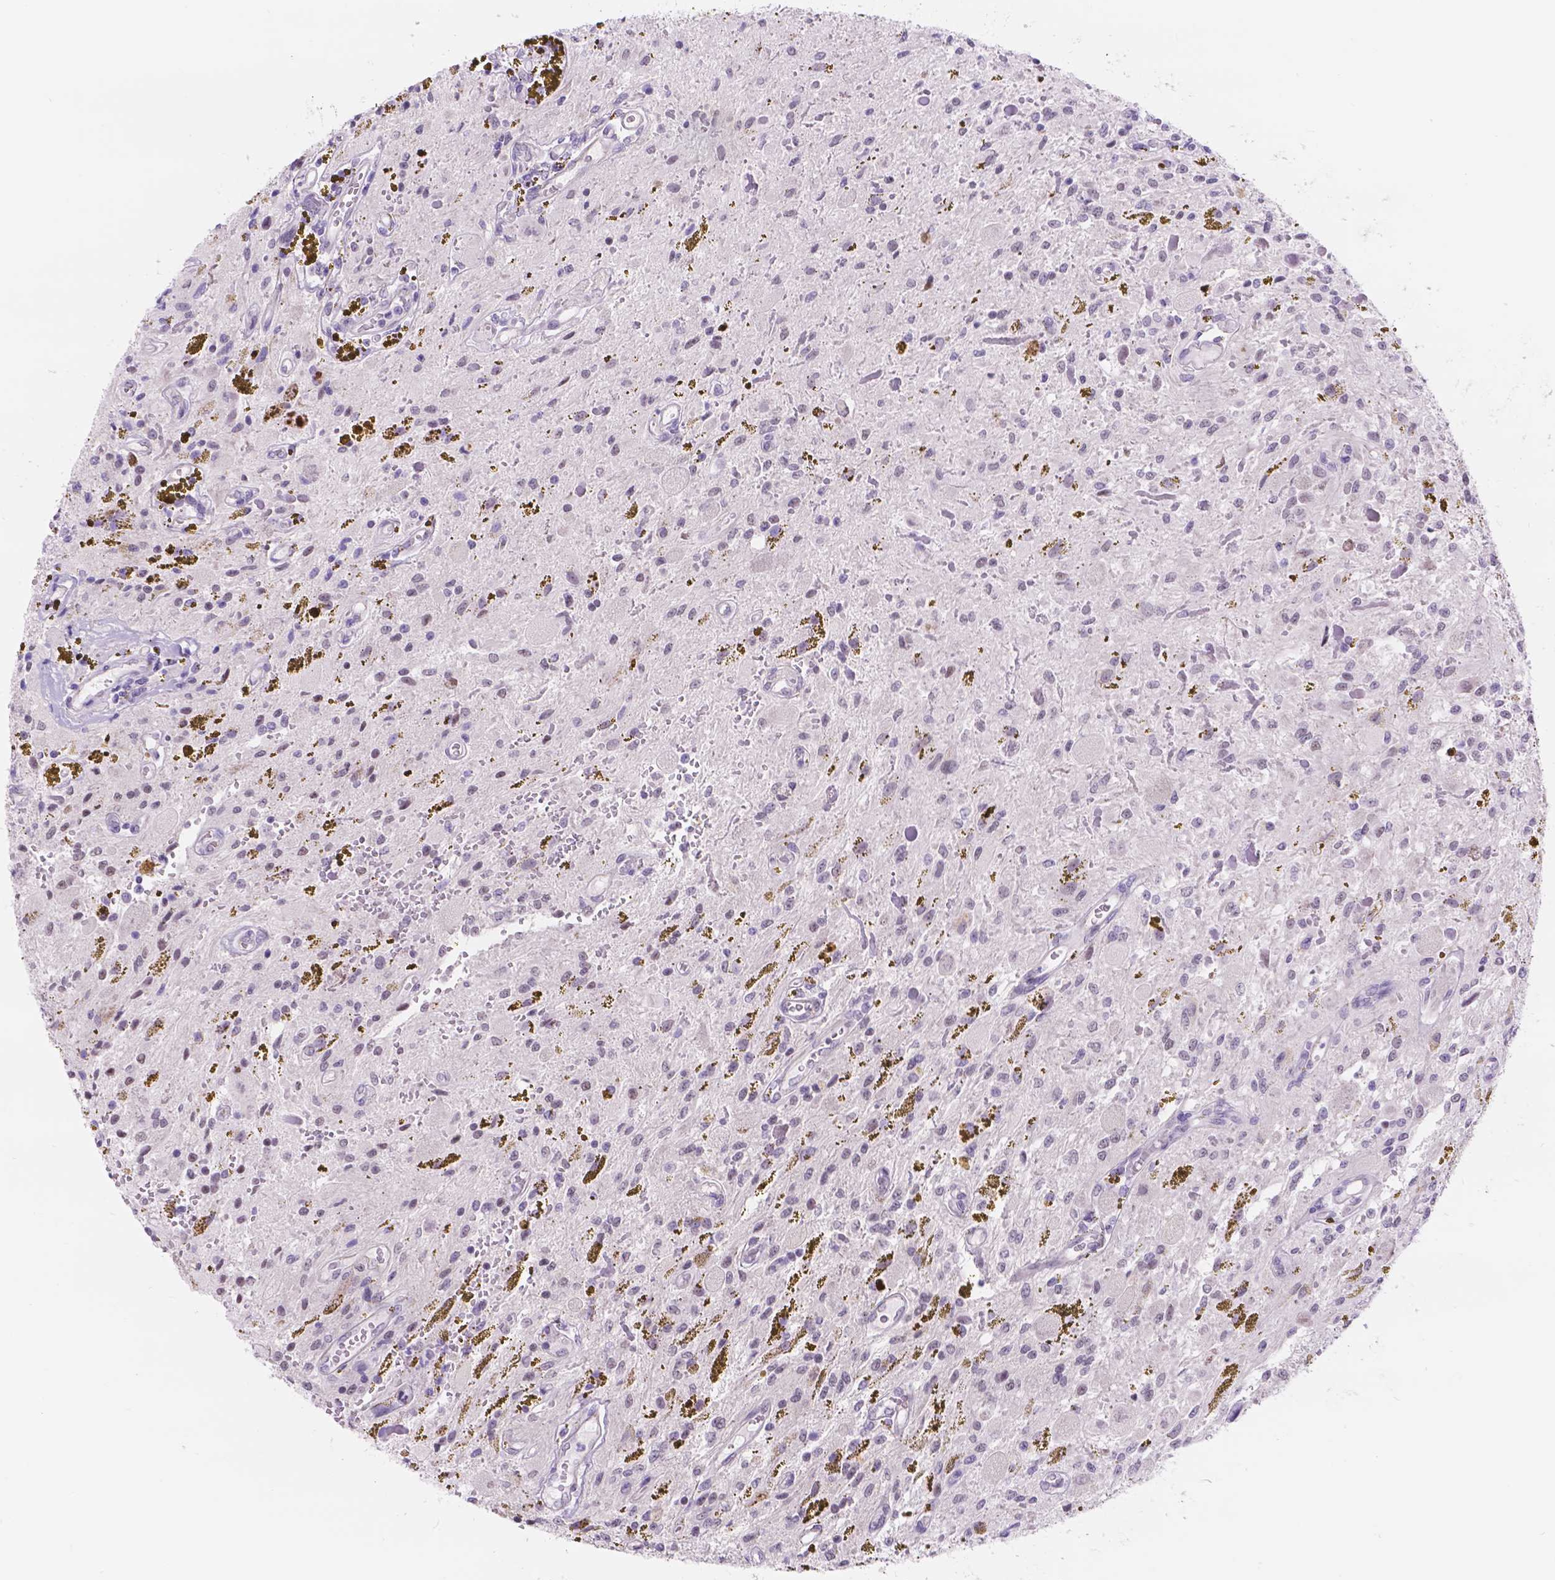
{"staining": {"intensity": "negative", "quantity": "none", "location": "none"}, "tissue": "glioma", "cell_type": "Tumor cells", "image_type": "cancer", "snomed": [{"axis": "morphology", "description": "Glioma, malignant, Low grade"}, {"axis": "topography", "description": "Cerebellum"}], "caption": "IHC image of human malignant glioma (low-grade) stained for a protein (brown), which displays no positivity in tumor cells.", "gene": "DCC", "patient": {"sex": "female", "age": 14}}